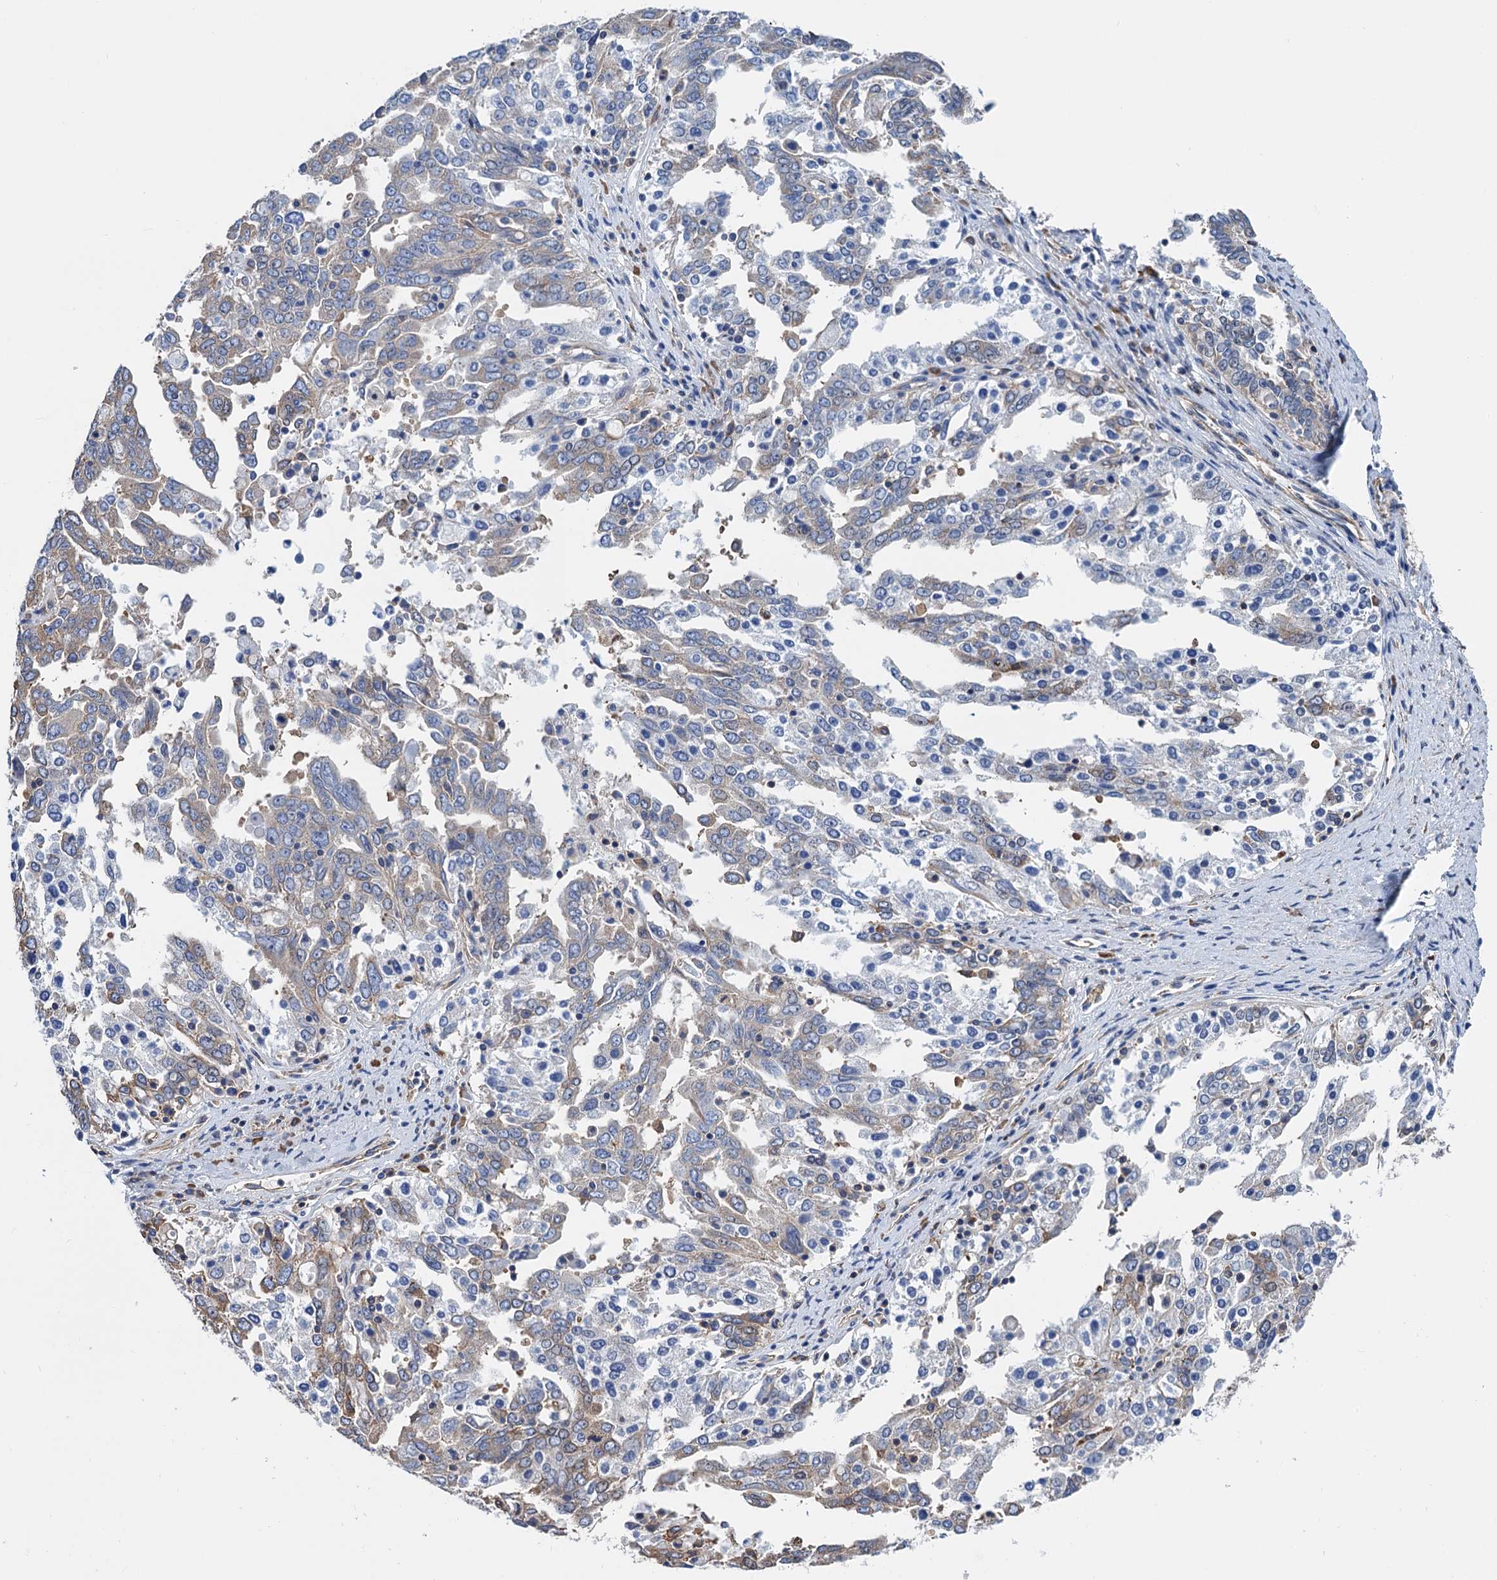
{"staining": {"intensity": "moderate", "quantity": "<25%", "location": "cytoplasmic/membranous"}, "tissue": "ovarian cancer", "cell_type": "Tumor cells", "image_type": "cancer", "snomed": [{"axis": "morphology", "description": "Carcinoma, endometroid"}, {"axis": "topography", "description": "Ovary"}], "caption": "Protein expression analysis of human ovarian cancer (endometroid carcinoma) reveals moderate cytoplasmic/membranous expression in about <25% of tumor cells.", "gene": "SLC12A7", "patient": {"sex": "female", "age": 62}}